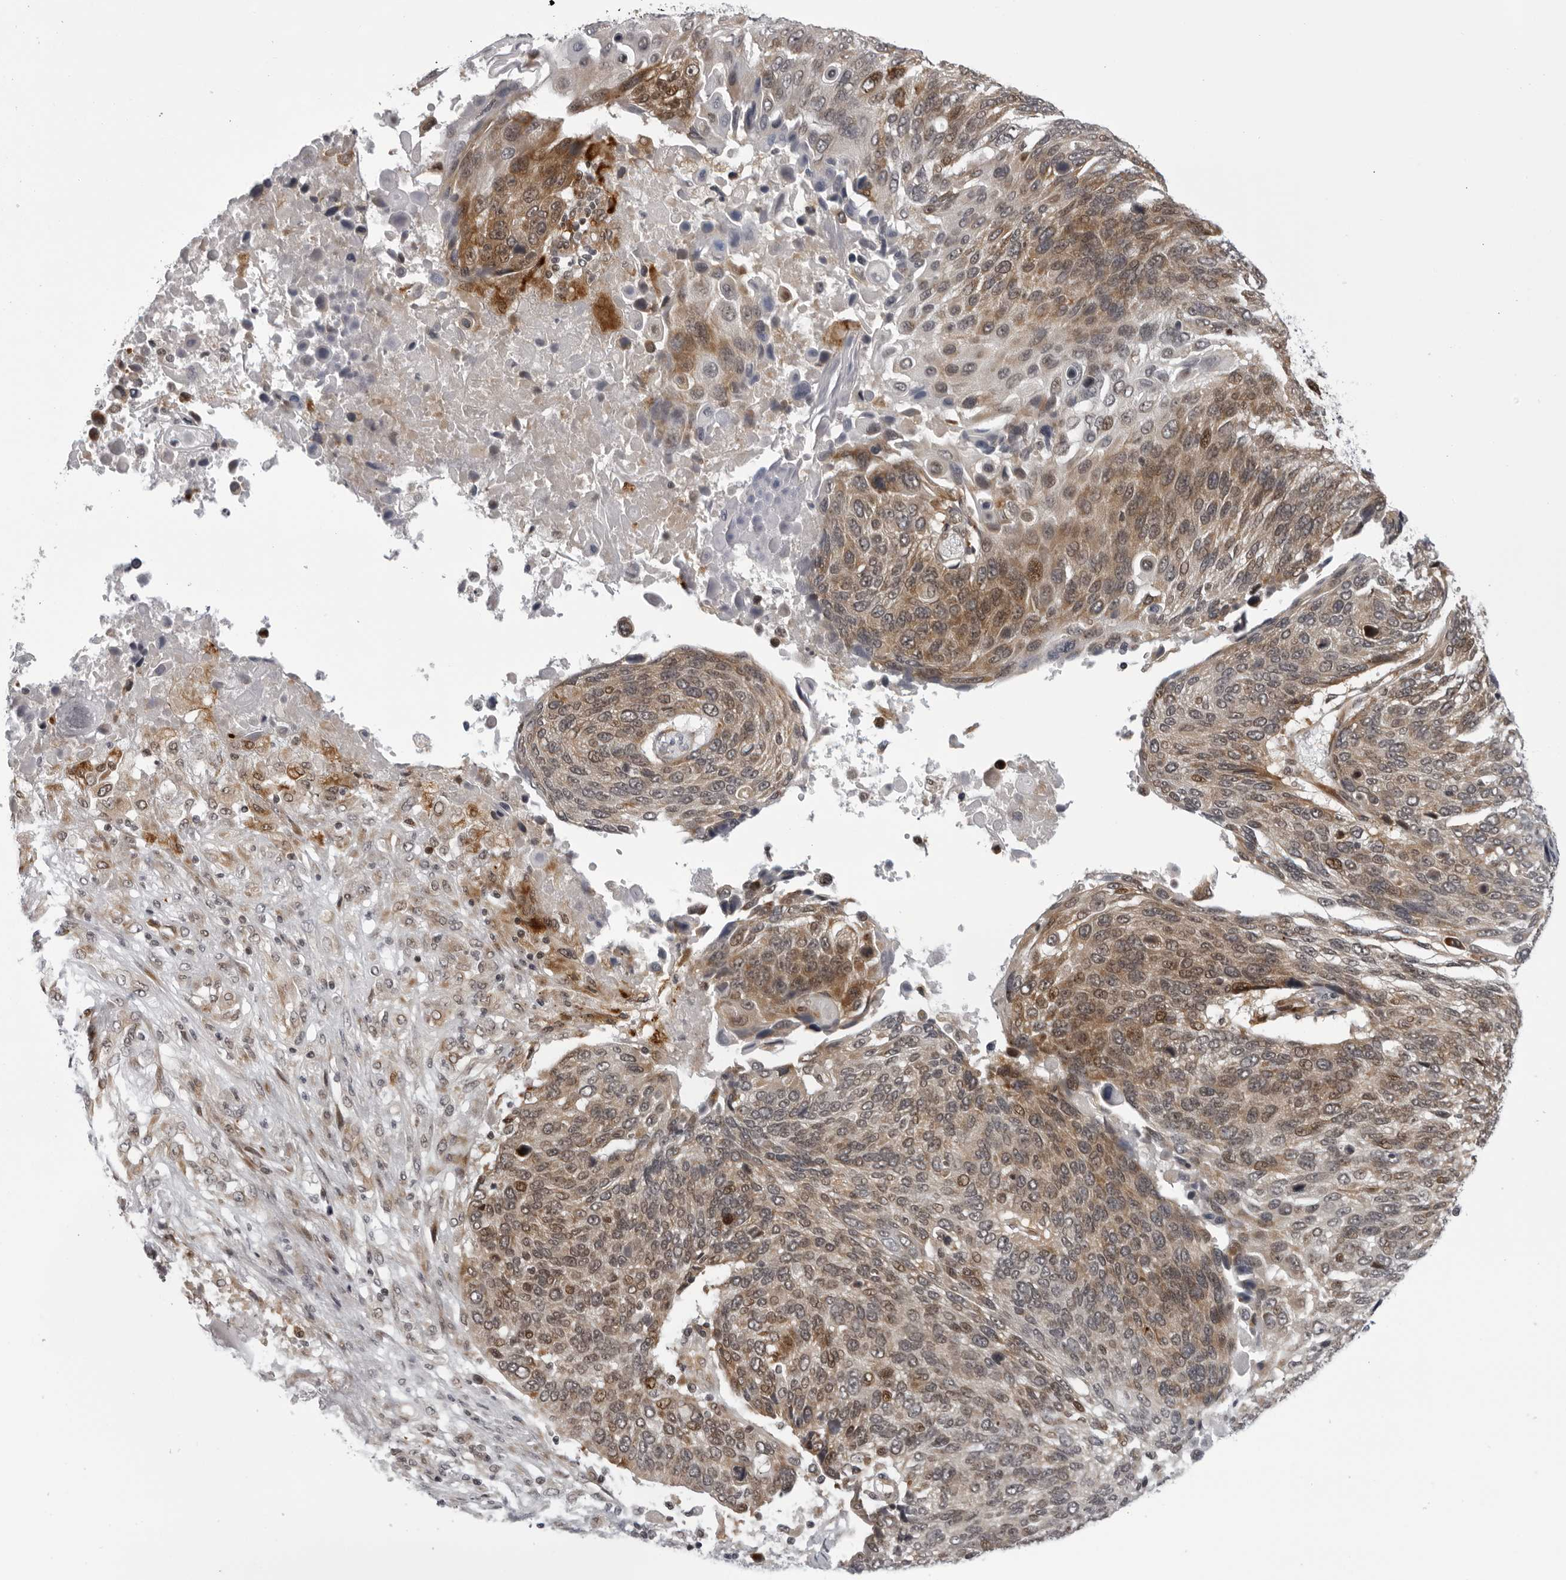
{"staining": {"intensity": "moderate", "quantity": "25%-75%", "location": "cytoplasmic/membranous,nuclear"}, "tissue": "lung cancer", "cell_type": "Tumor cells", "image_type": "cancer", "snomed": [{"axis": "morphology", "description": "Squamous cell carcinoma, NOS"}, {"axis": "topography", "description": "Lung"}], "caption": "Lung cancer stained with a protein marker demonstrates moderate staining in tumor cells.", "gene": "GCSAML", "patient": {"sex": "male", "age": 66}}